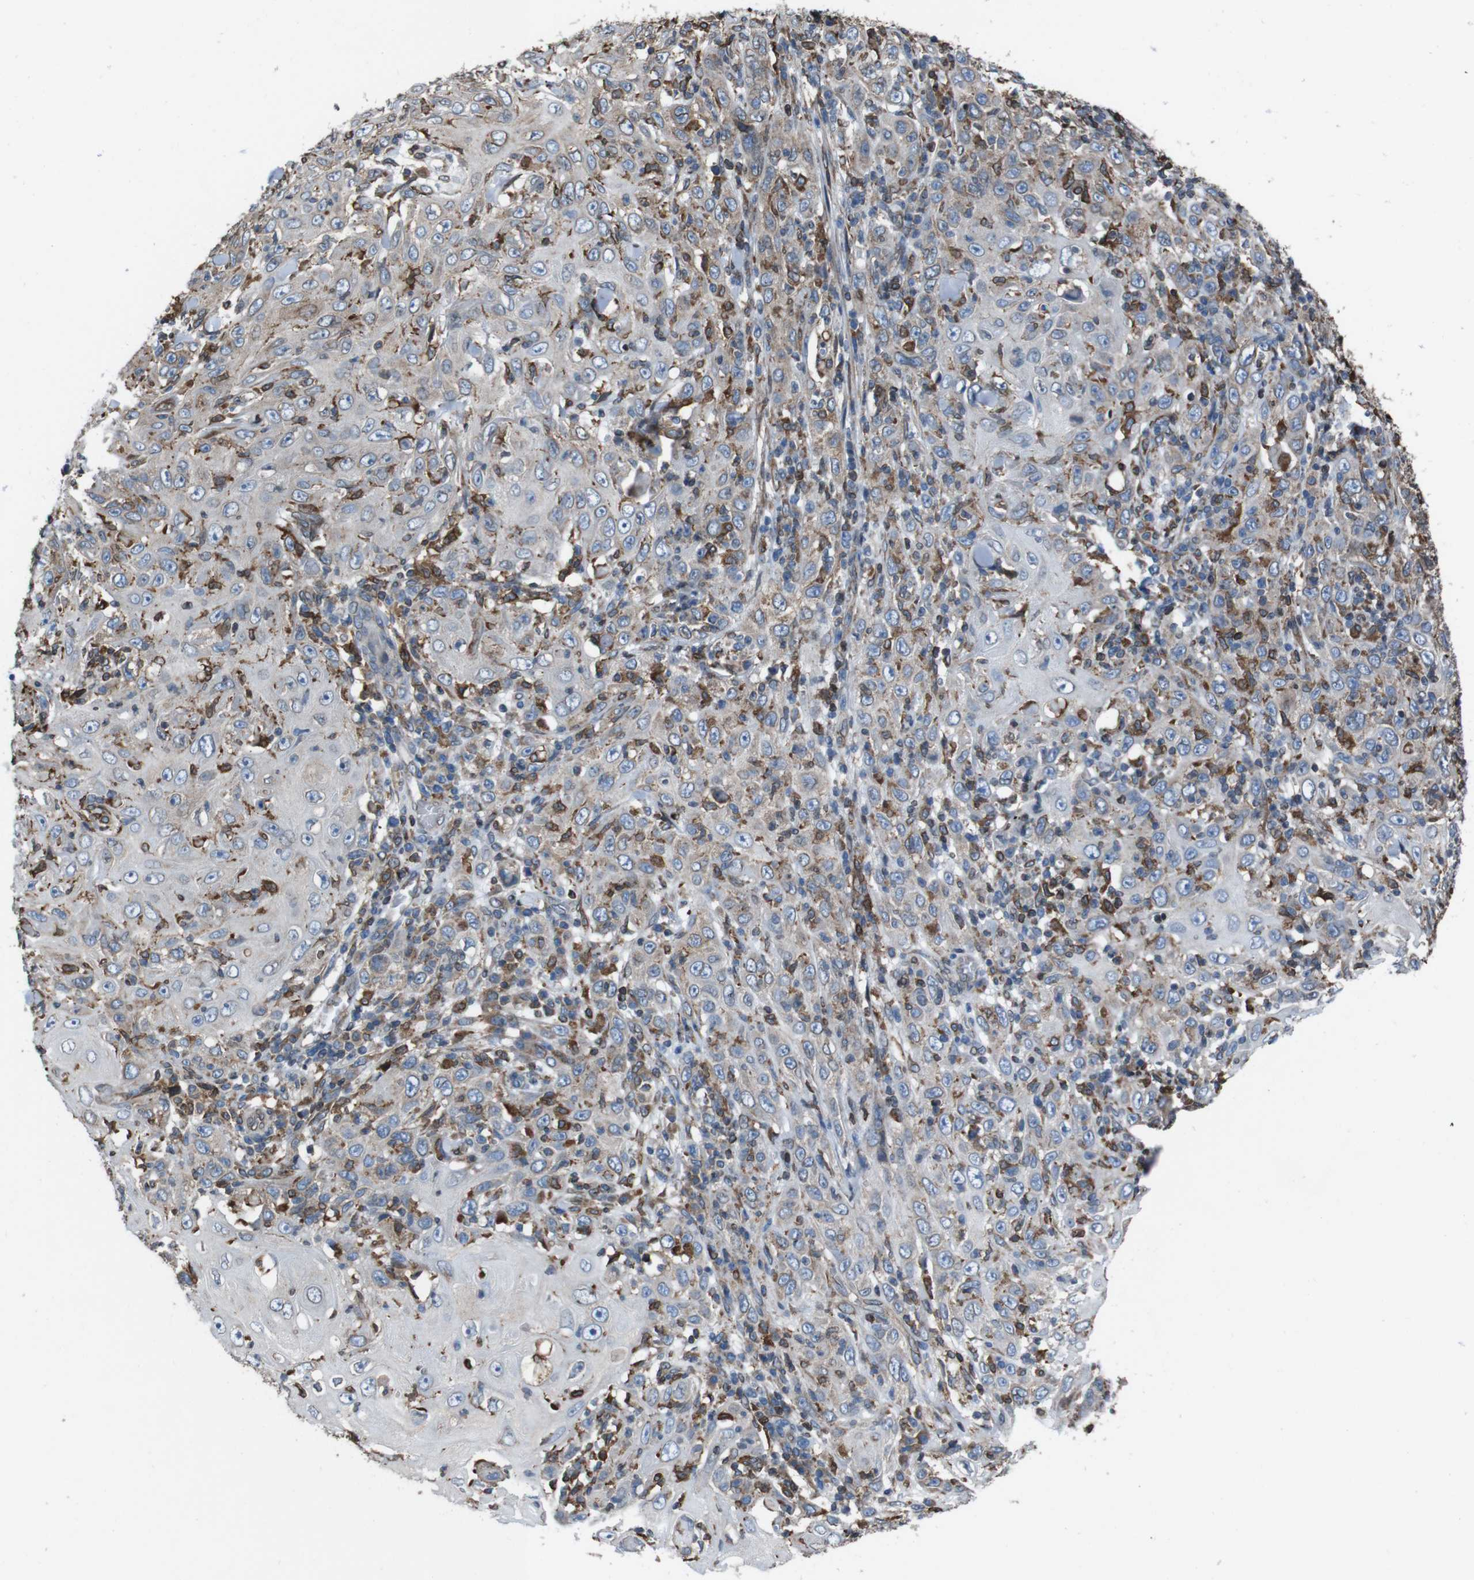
{"staining": {"intensity": "weak", "quantity": "25%-75%", "location": "cytoplasmic/membranous"}, "tissue": "skin cancer", "cell_type": "Tumor cells", "image_type": "cancer", "snomed": [{"axis": "morphology", "description": "Squamous cell carcinoma, NOS"}, {"axis": "topography", "description": "Skin"}], "caption": "The micrograph shows immunohistochemical staining of skin squamous cell carcinoma. There is weak cytoplasmic/membranous staining is appreciated in approximately 25%-75% of tumor cells.", "gene": "APMAP", "patient": {"sex": "female", "age": 88}}